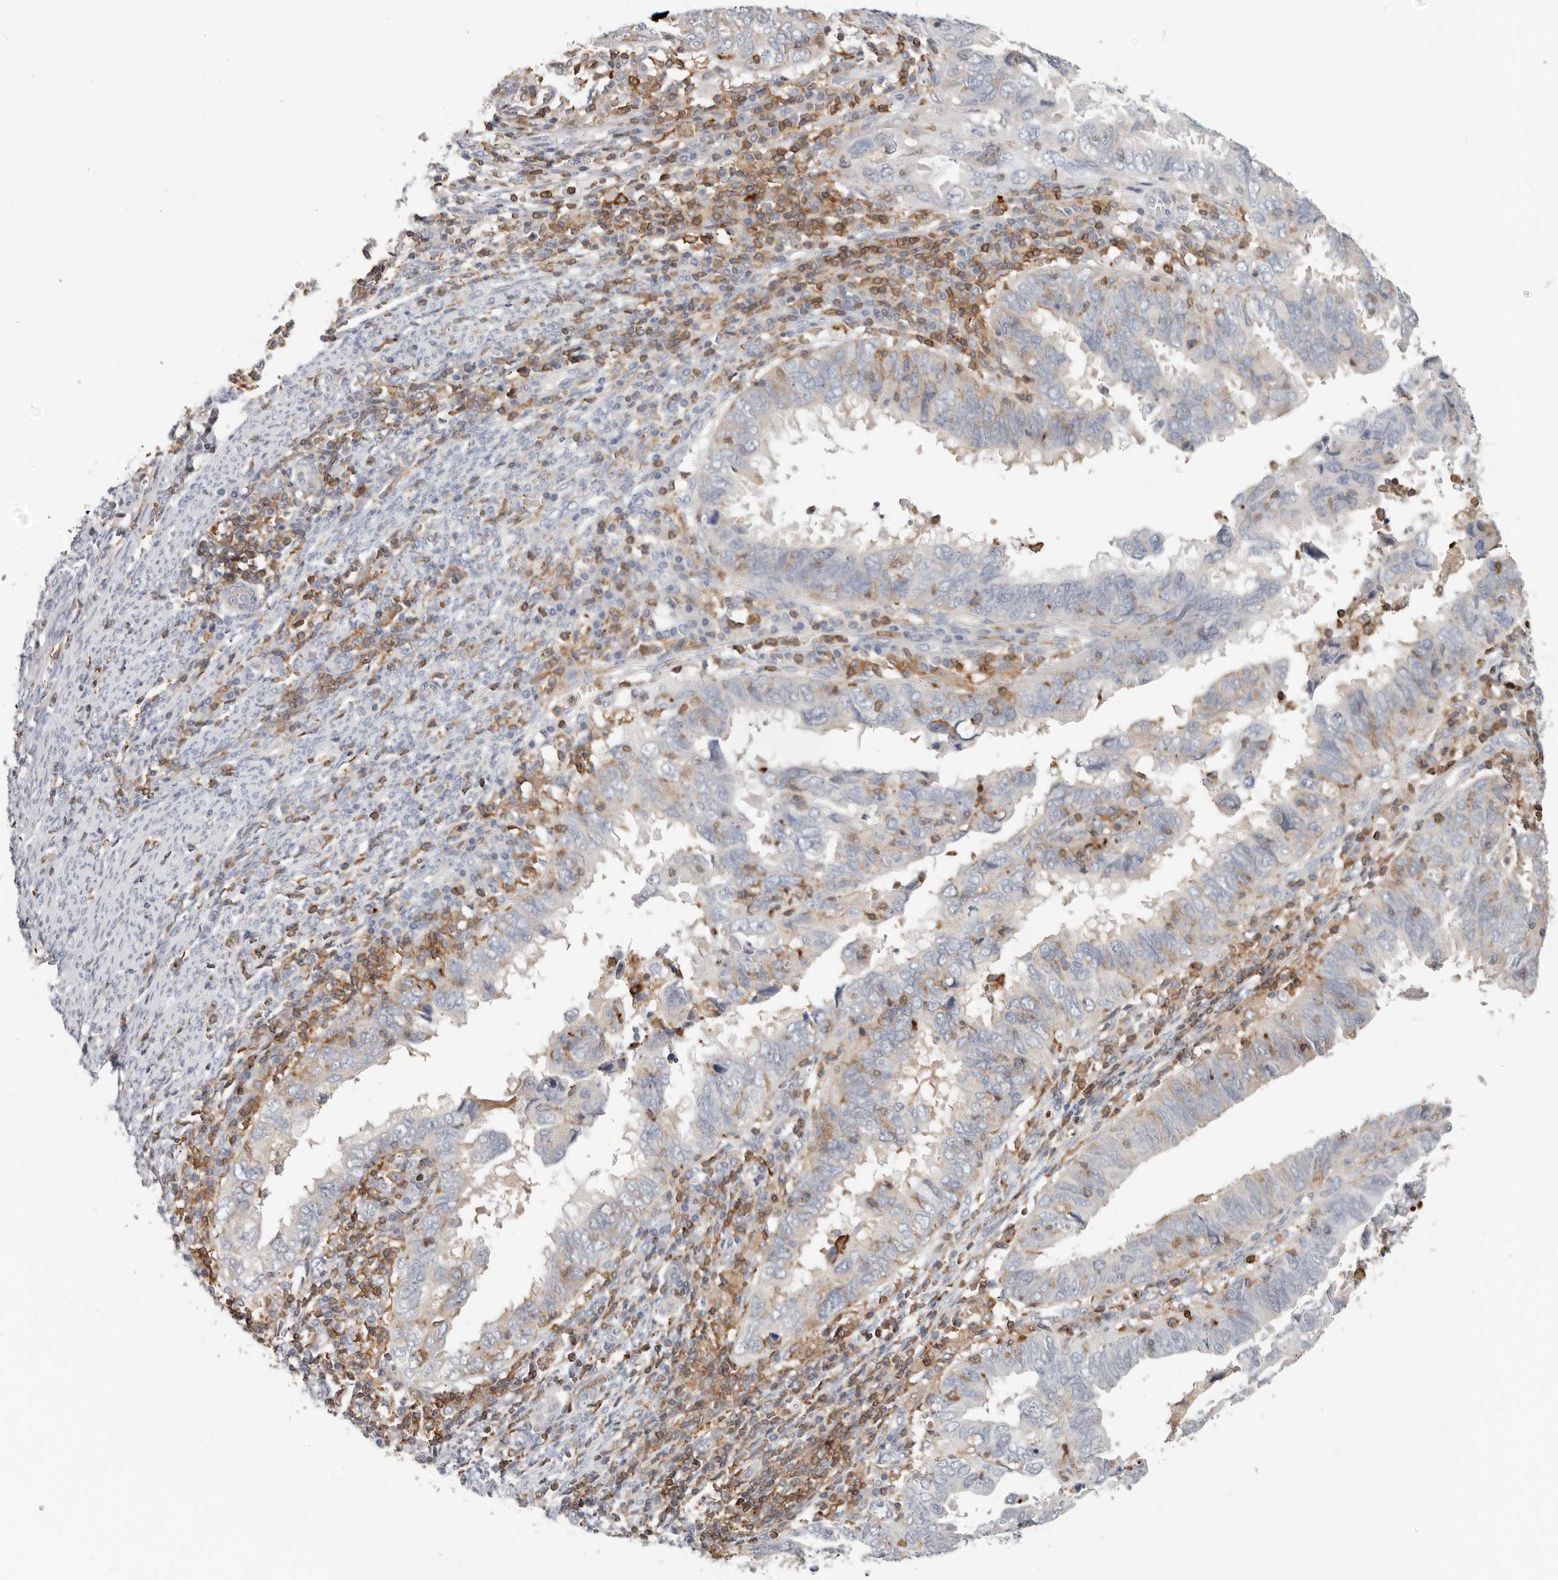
{"staining": {"intensity": "negative", "quantity": "none", "location": "none"}, "tissue": "endometrial cancer", "cell_type": "Tumor cells", "image_type": "cancer", "snomed": [{"axis": "morphology", "description": "Adenocarcinoma, NOS"}, {"axis": "topography", "description": "Uterus"}], "caption": "Image shows no significant protein positivity in tumor cells of endometrial cancer (adenocarcinoma).", "gene": "TMEM63B", "patient": {"sex": "female", "age": 77}}